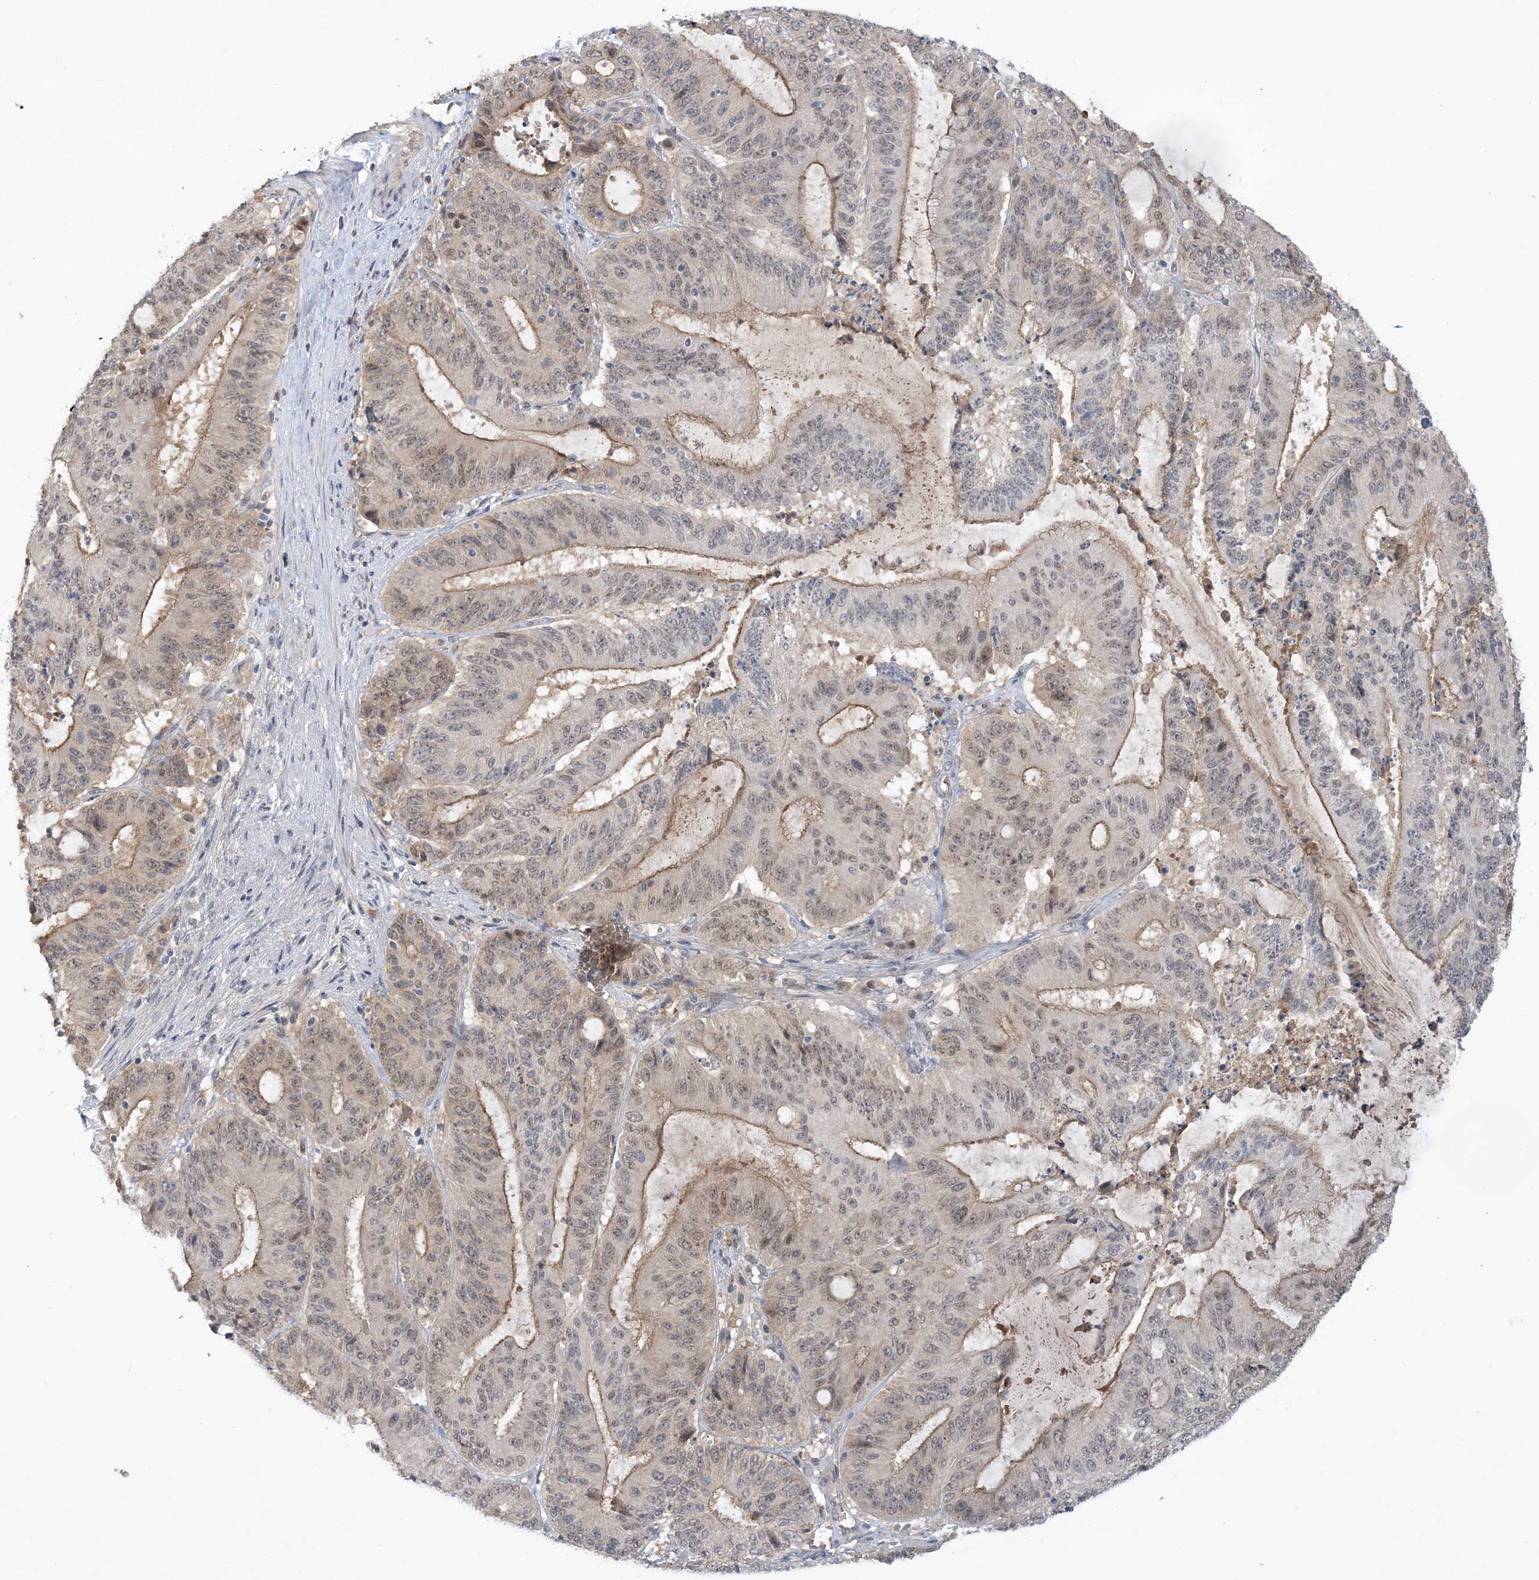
{"staining": {"intensity": "weak", "quantity": "25%-75%", "location": "nuclear"}, "tissue": "liver cancer", "cell_type": "Tumor cells", "image_type": "cancer", "snomed": [{"axis": "morphology", "description": "Normal tissue, NOS"}, {"axis": "morphology", "description": "Cholangiocarcinoma"}, {"axis": "topography", "description": "Liver"}, {"axis": "topography", "description": "Peripheral nerve tissue"}], "caption": "Liver cholangiocarcinoma stained for a protein (brown) reveals weak nuclear positive expression in approximately 25%-75% of tumor cells.", "gene": "UBE2E1", "patient": {"sex": "female", "age": 73}}